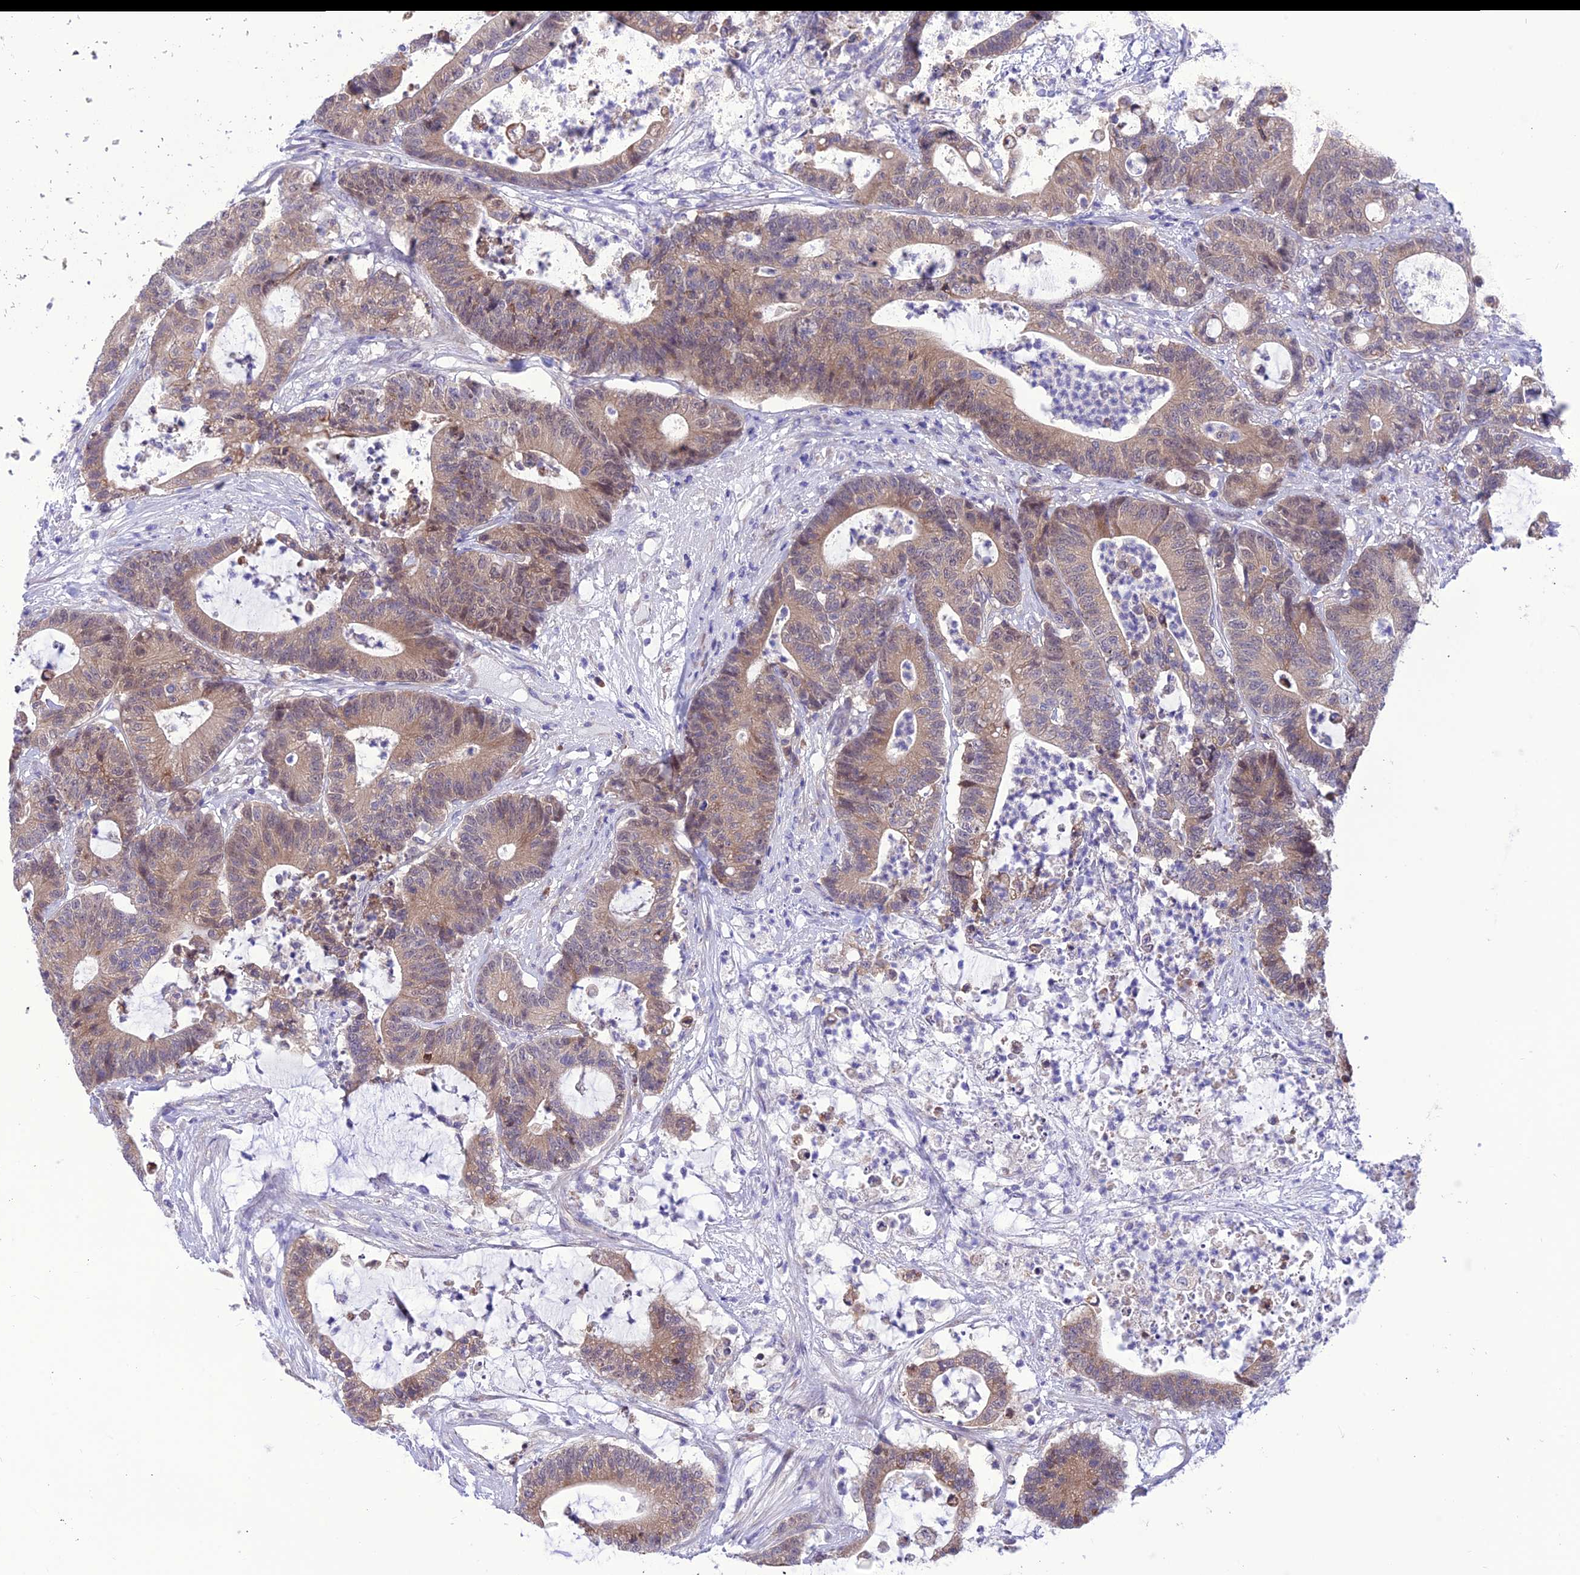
{"staining": {"intensity": "weak", "quantity": ">75%", "location": "cytoplasmic/membranous"}, "tissue": "colorectal cancer", "cell_type": "Tumor cells", "image_type": "cancer", "snomed": [{"axis": "morphology", "description": "Adenocarcinoma, NOS"}, {"axis": "topography", "description": "Colon"}], "caption": "About >75% of tumor cells in colorectal adenocarcinoma reveal weak cytoplasmic/membranous protein expression as visualized by brown immunohistochemical staining.", "gene": "RNF126", "patient": {"sex": "female", "age": 84}}